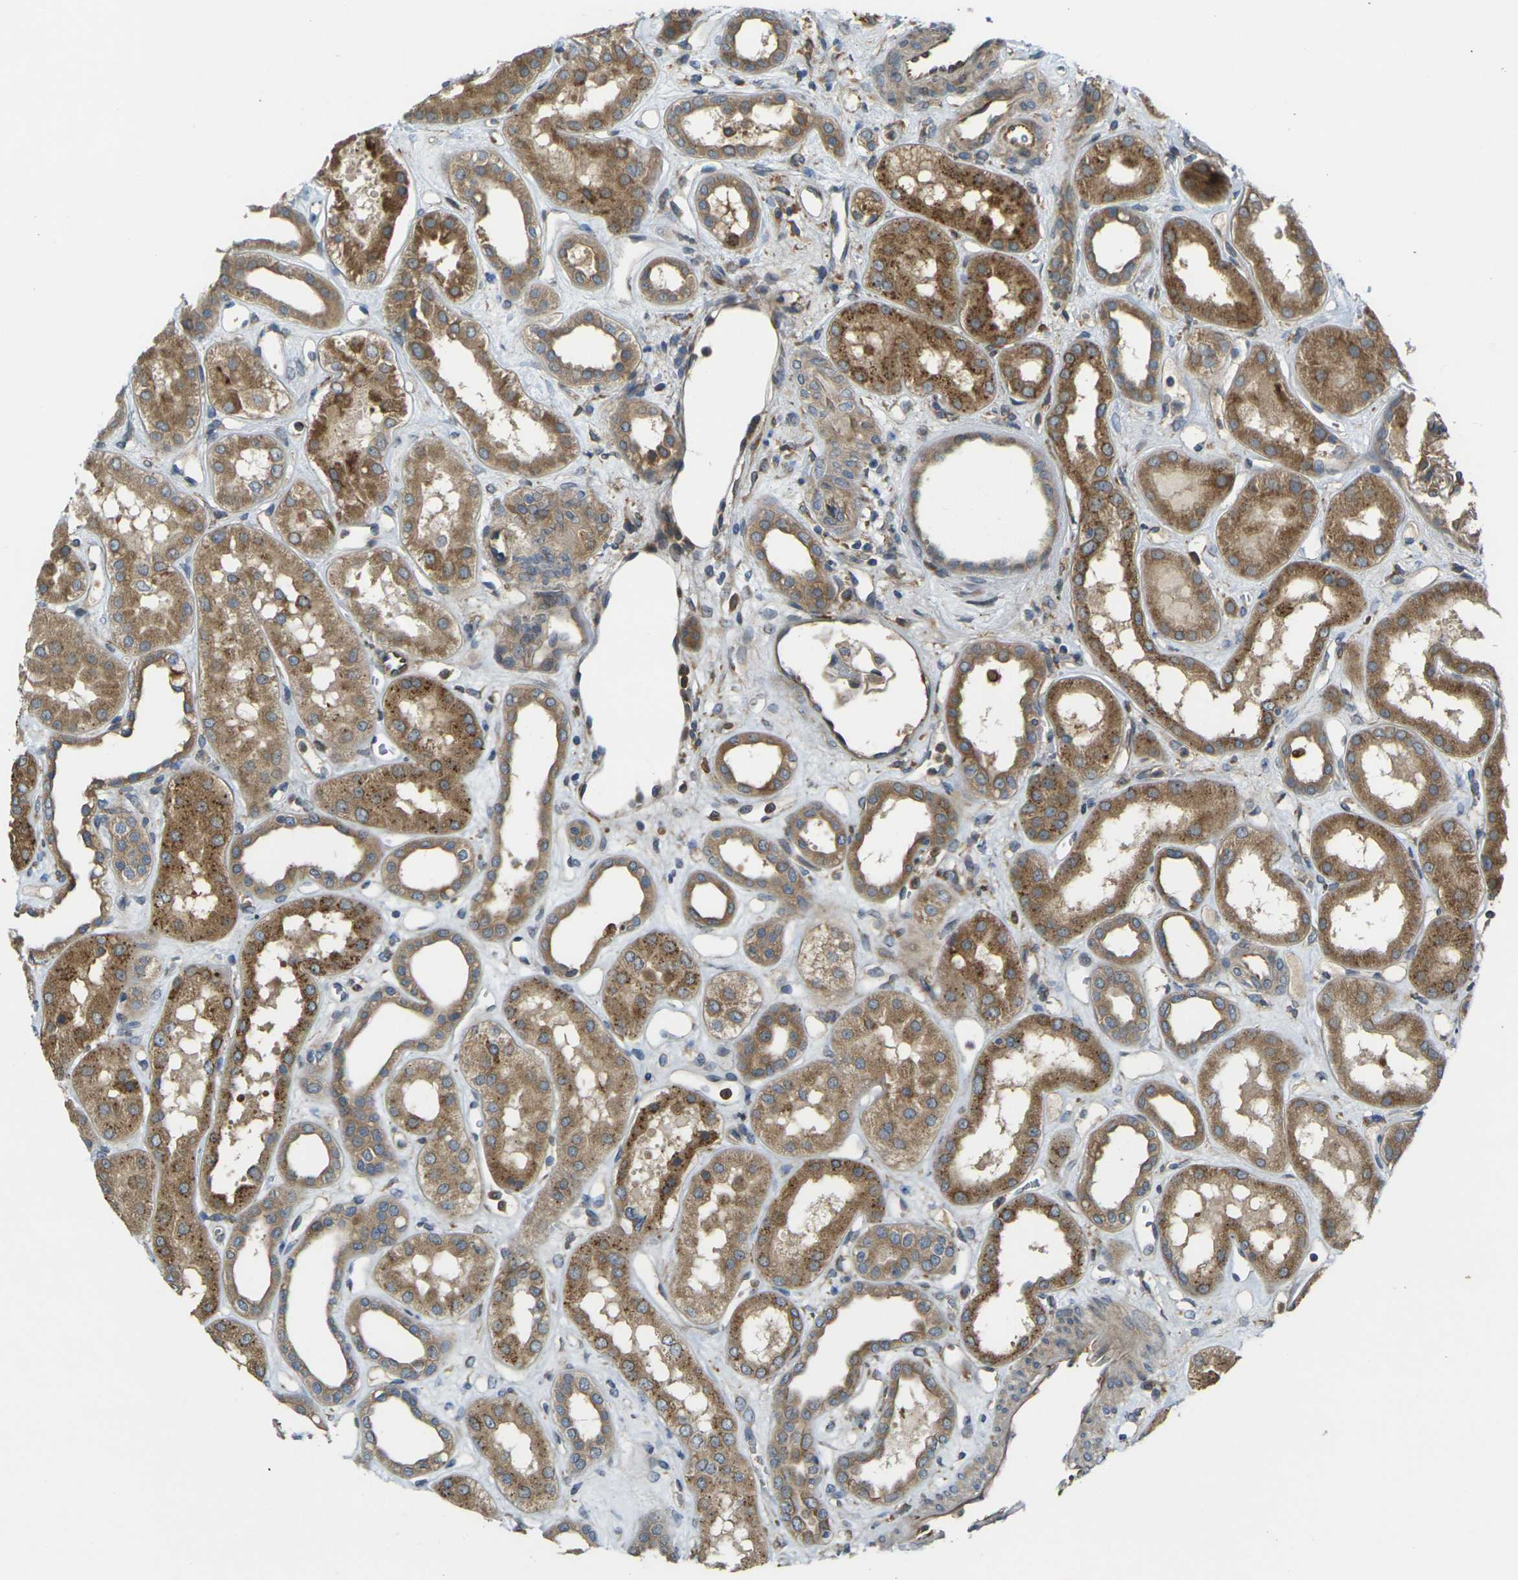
{"staining": {"intensity": "moderate", "quantity": ">75%", "location": "cytoplasmic/membranous"}, "tissue": "kidney", "cell_type": "Cells in glomeruli", "image_type": "normal", "snomed": [{"axis": "morphology", "description": "Normal tissue, NOS"}, {"axis": "topography", "description": "Kidney"}], "caption": "Immunohistochemical staining of unremarkable kidney reveals medium levels of moderate cytoplasmic/membranous positivity in about >75% of cells in glomeruli. Using DAB (3,3'-diaminobenzidine) (brown) and hematoxylin (blue) stains, captured at high magnification using brightfield microscopy.", "gene": "FZD1", "patient": {"sex": "male", "age": 59}}